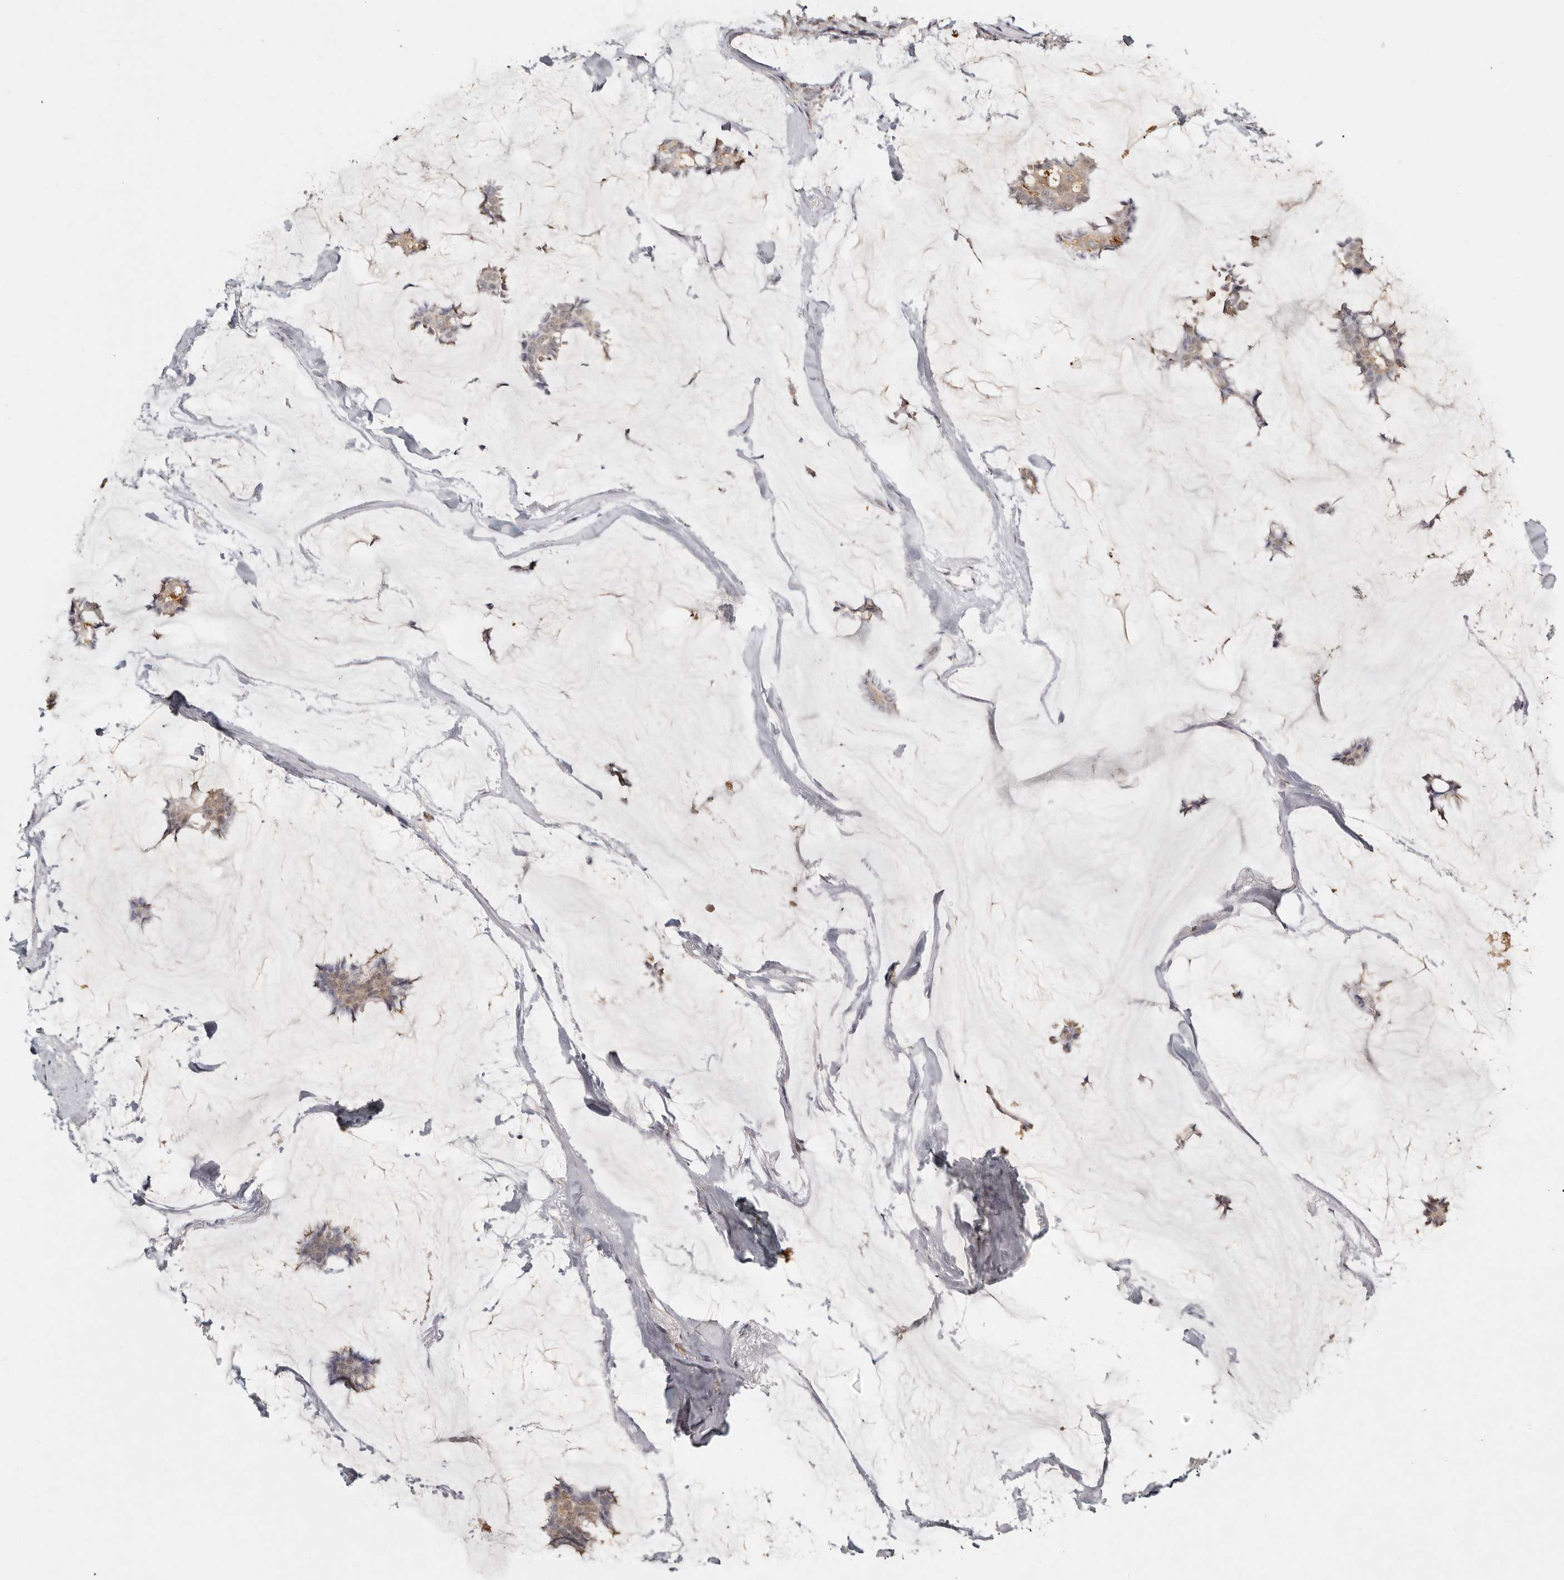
{"staining": {"intensity": "weak", "quantity": ">75%", "location": "cytoplasmic/membranous"}, "tissue": "breast cancer", "cell_type": "Tumor cells", "image_type": "cancer", "snomed": [{"axis": "morphology", "description": "Duct carcinoma"}, {"axis": "topography", "description": "Breast"}], "caption": "There is low levels of weak cytoplasmic/membranous positivity in tumor cells of intraductal carcinoma (breast), as demonstrated by immunohistochemical staining (brown color).", "gene": "PSMA5", "patient": {"sex": "female", "age": 93}}